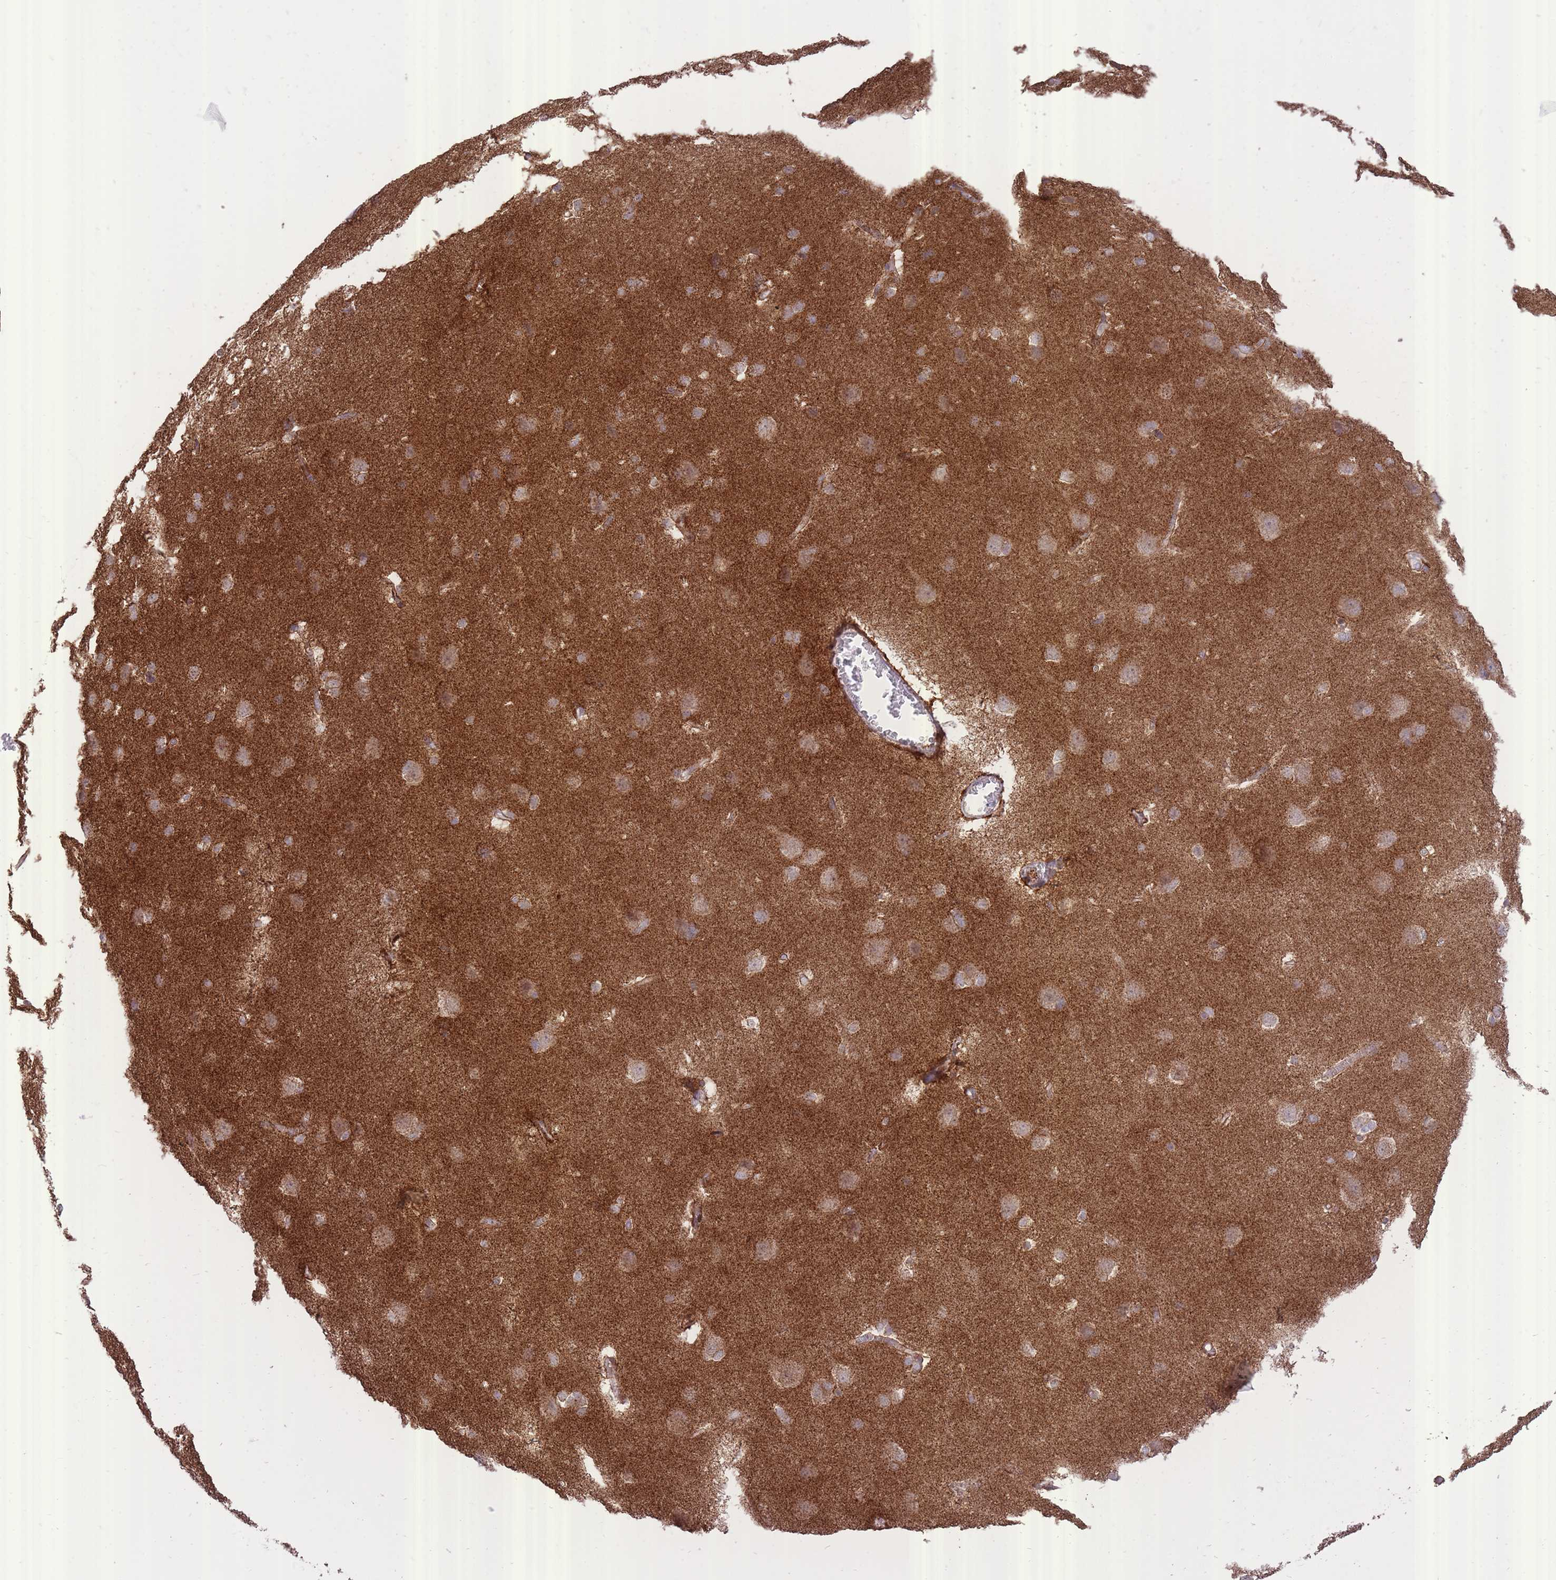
{"staining": {"intensity": "moderate", "quantity": ">75%", "location": "cytoplasmic/membranous"}, "tissue": "cerebral cortex", "cell_type": "Endothelial cells", "image_type": "normal", "snomed": [{"axis": "morphology", "description": "Normal tissue, NOS"}, {"axis": "topography", "description": "Cerebral cortex"}], "caption": "IHC (DAB (3,3'-diaminobenzidine)) staining of benign cerebral cortex exhibits moderate cytoplasmic/membranous protein positivity in about >75% of endothelial cells.", "gene": "SLC4A4", "patient": {"sex": "male", "age": 37}}